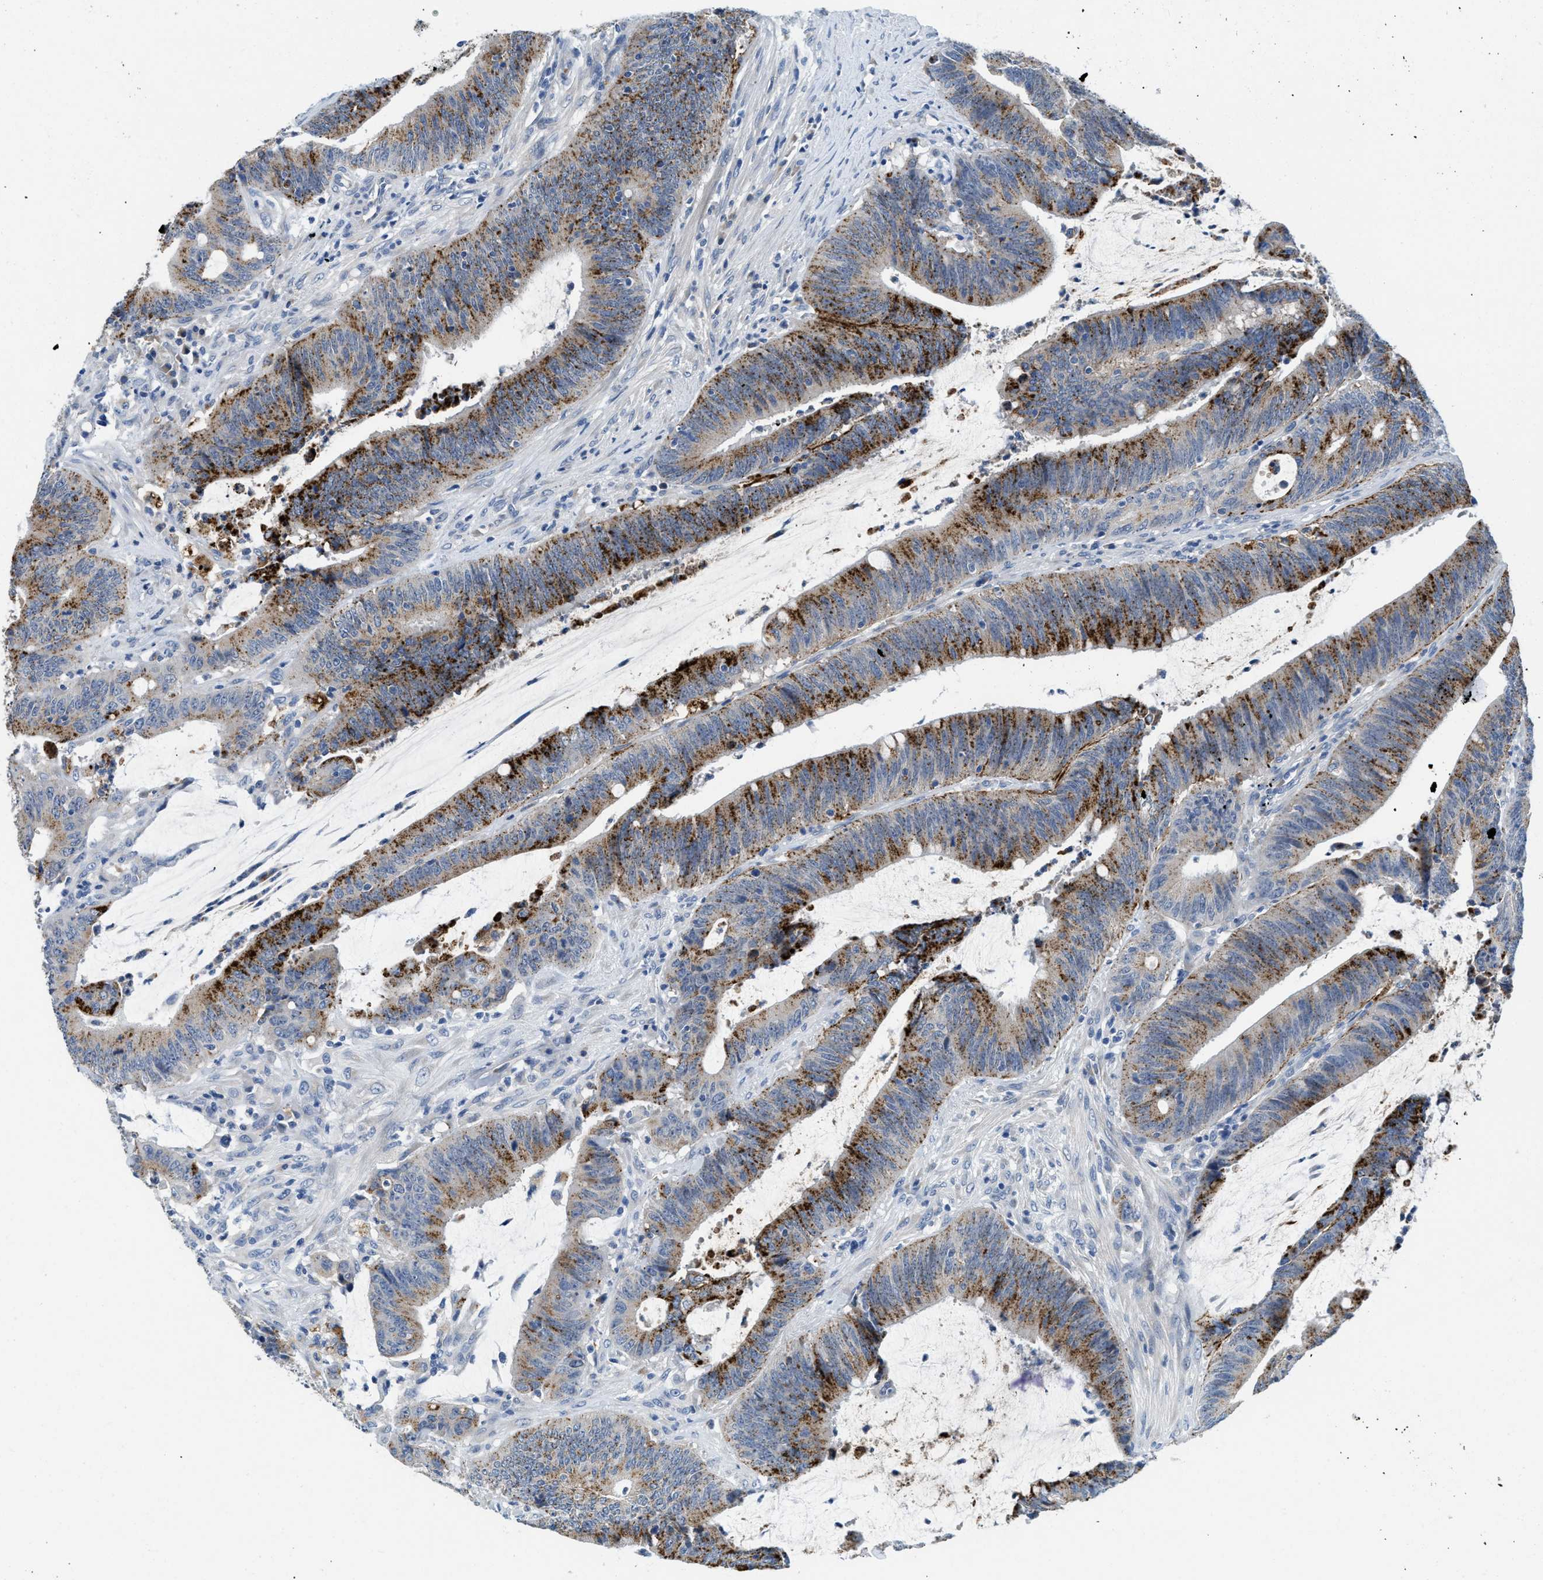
{"staining": {"intensity": "strong", "quantity": "25%-75%", "location": "cytoplasmic/membranous"}, "tissue": "colorectal cancer", "cell_type": "Tumor cells", "image_type": "cancer", "snomed": [{"axis": "morphology", "description": "Normal tissue, NOS"}, {"axis": "morphology", "description": "Adenocarcinoma, NOS"}, {"axis": "topography", "description": "Rectum"}], "caption": "Immunohistochemistry histopathology image of neoplastic tissue: colorectal cancer stained using immunohistochemistry displays high levels of strong protein expression localized specifically in the cytoplasmic/membranous of tumor cells, appearing as a cytoplasmic/membranous brown color.", "gene": "TSPAN3", "patient": {"sex": "female", "age": 66}}